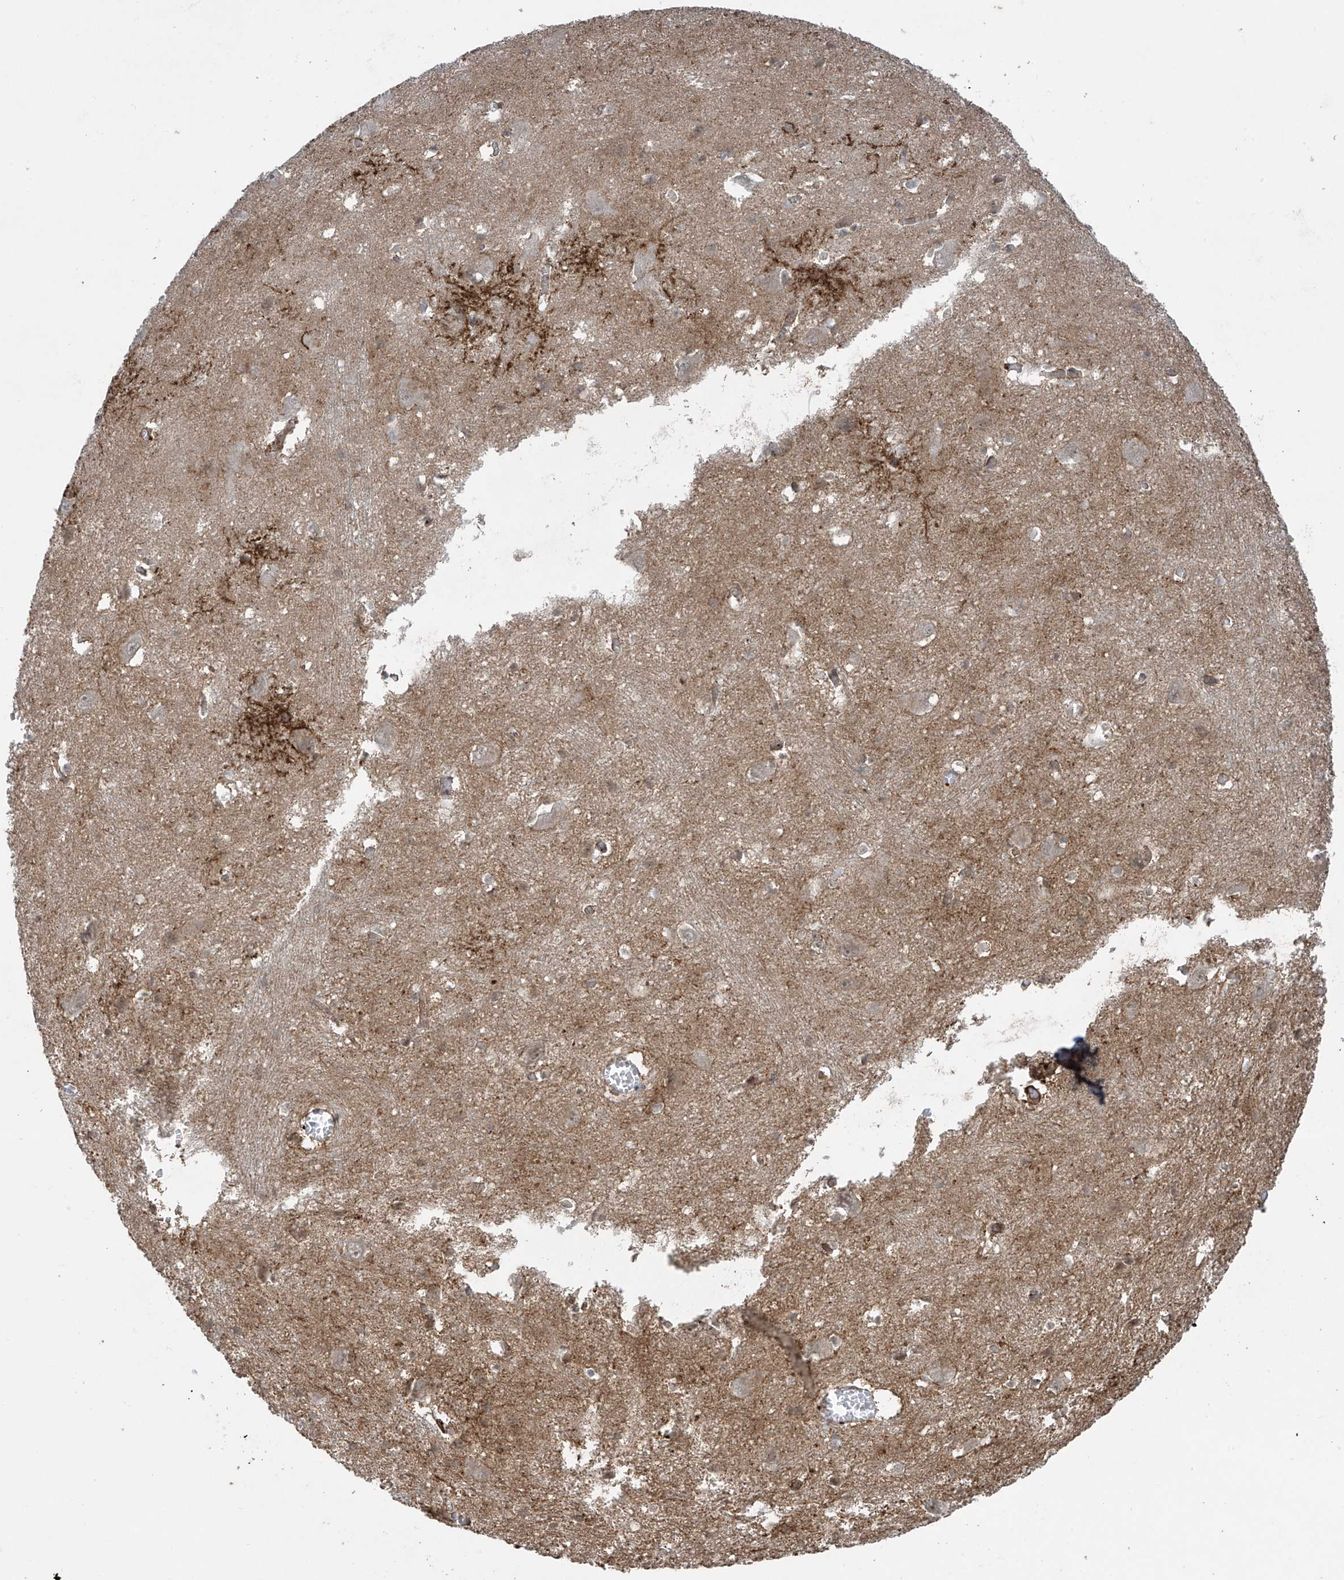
{"staining": {"intensity": "strong", "quantity": "<25%", "location": "cytoplasmic/membranous"}, "tissue": "caudate", "cell_type": "Glial cells", "image_type": "normal", "snomed": [{"axis": "morphology", "description": "Normal tissue, NOS"}, {"axis": "topography", "description": "Lateral ventricle wall"}], "caption": "Glial cells demonstrate medium levels of strong cytoplasmic/membranous staining in about <25% of cells in normal human caudate.", "gene": "RASGEF1A", "patient": {"sex": "male", "age": 37}}